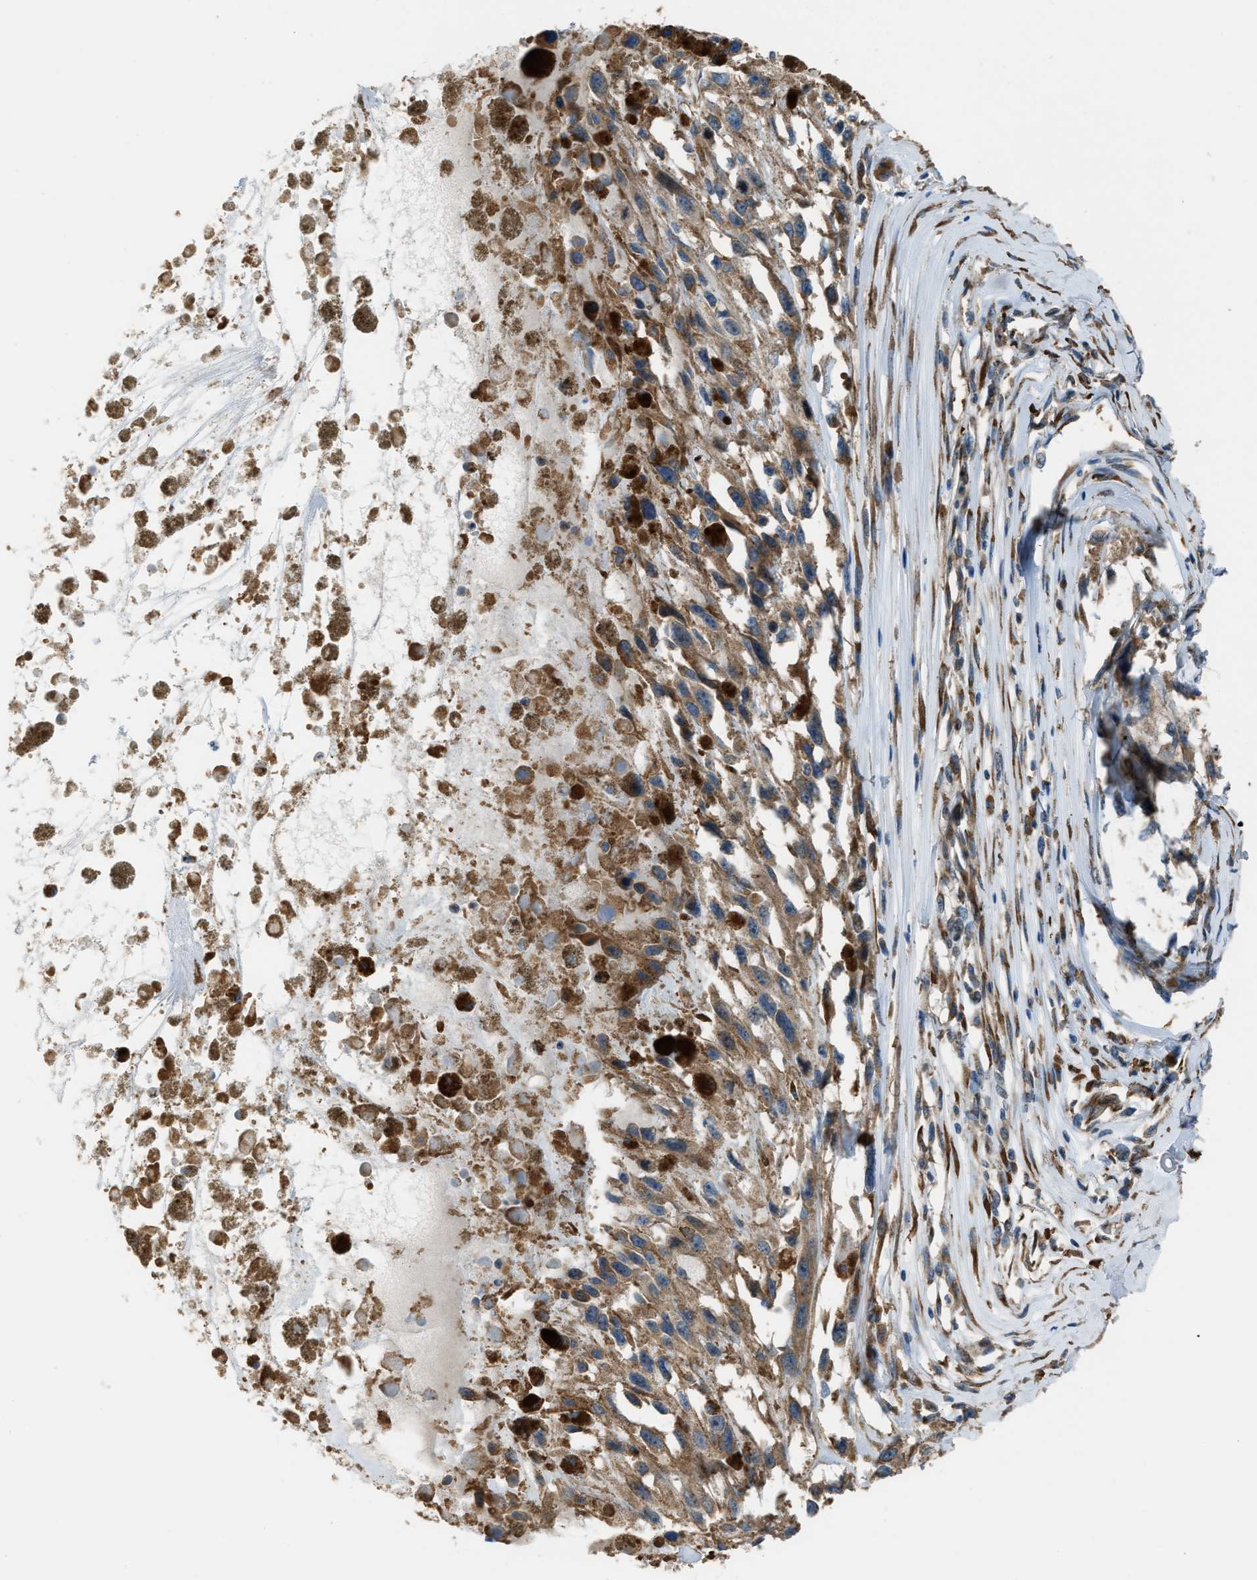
{"staining": {"intensity": "moderate", "quantity": ">75%", "location": "cytoplasmic/membranous"}, "tissue": "melanoma", "cell_type": "Tumor cells", "image_type": "cancer", "snomed": [{"axis": "morphology", "description": "Malignant melanoma, Metastatic site"}, {"axis": "topography", "description": "Lymph node"}], "caption": "Brown immunohistochemical staining in human melanoma displays moderate cytoplasmic/membranous positivity in about >75% of tumor cells. (IHC, brightfield microscopy, high magnification).", "gene": "TRPC1", "patient": {"sex": "male", "age": 59}}